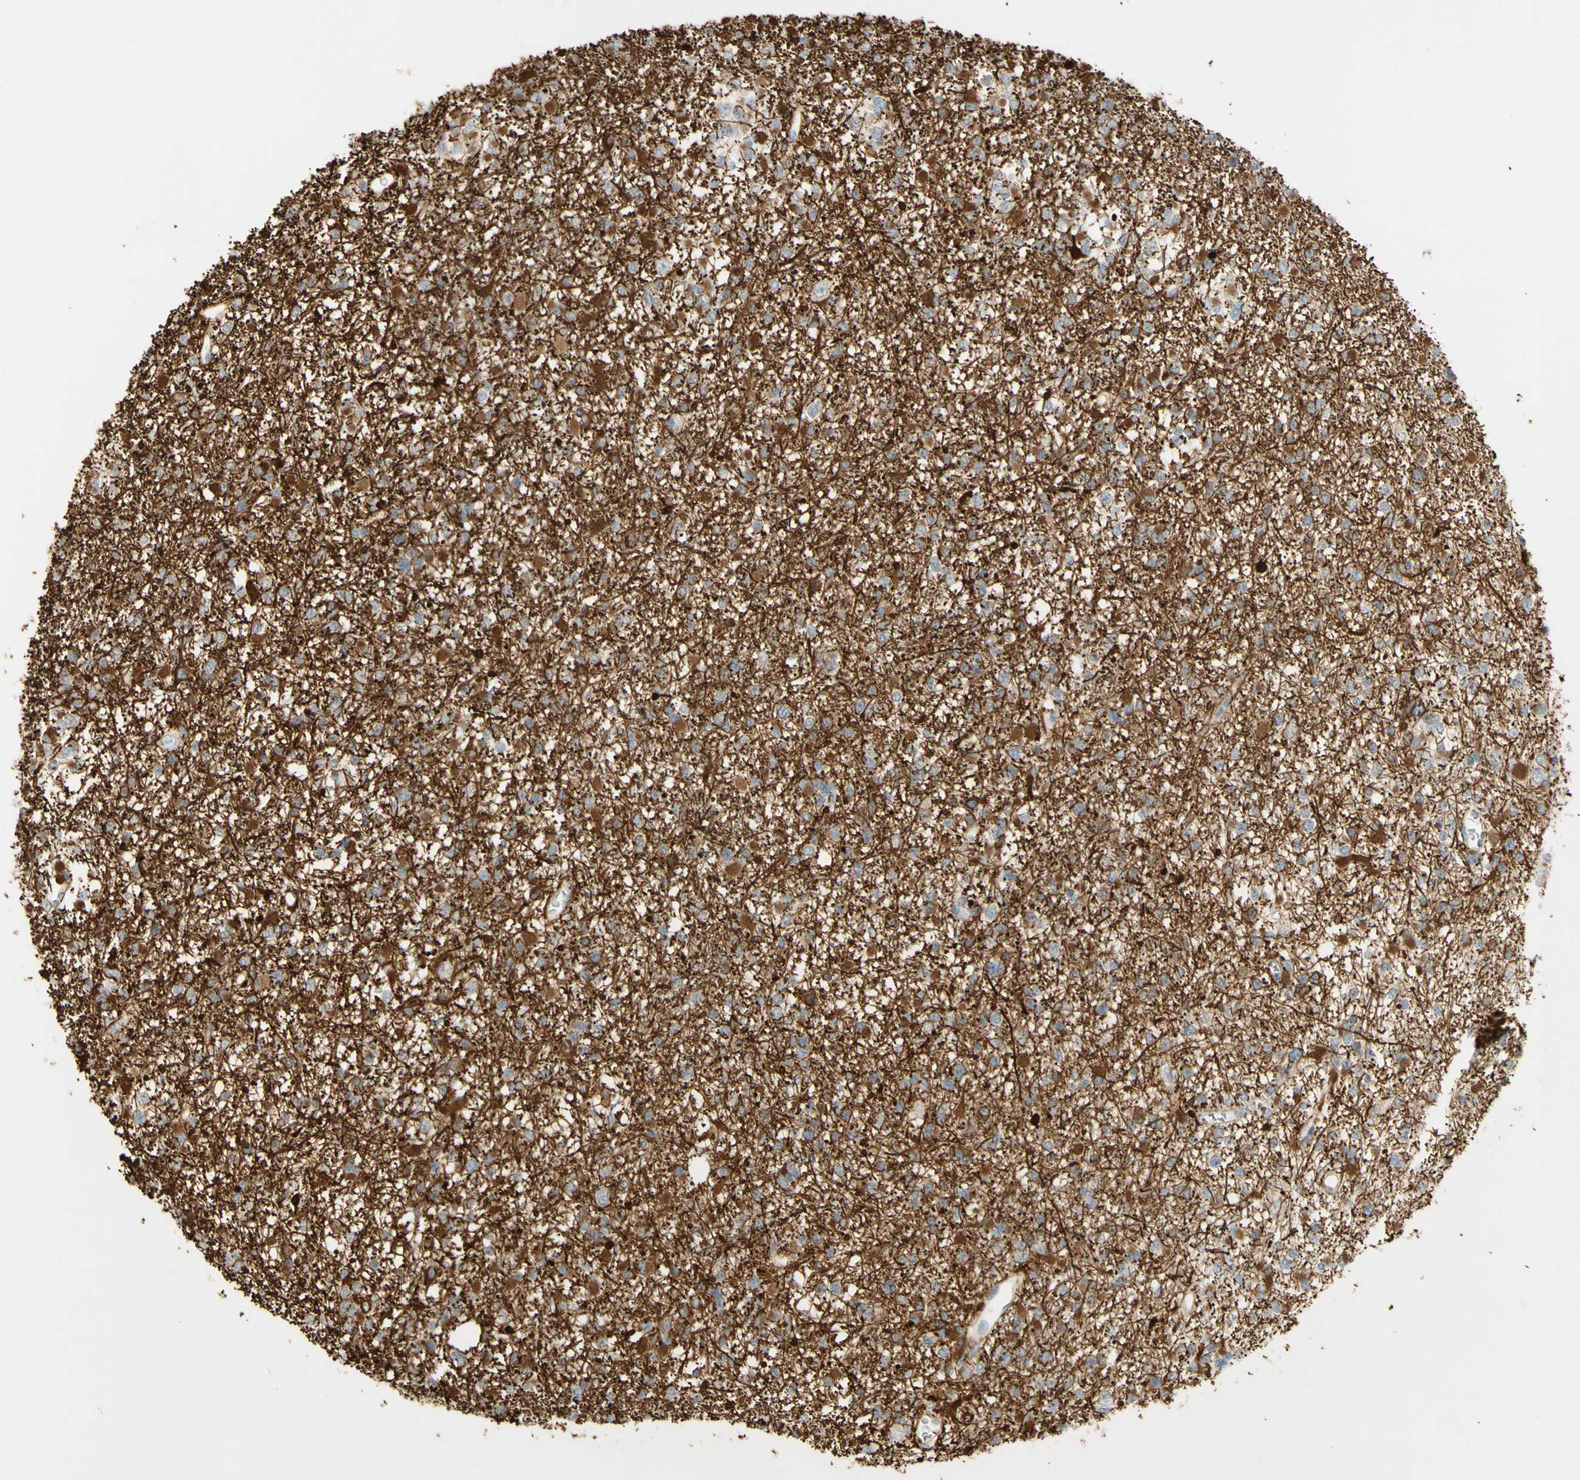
{"staining": {"intensity": "moderate", "quantity": "25%-75%", "location": "cytoplasmic/membranous"}, "tissue": "glioma", "cell_type": "Tumor cells", "image_type": "cancer", "snomed": [{"axis": "morphology", "description": "Glioma, malignant, Low grade"}, {"axis": "topography", "description": "Brain"}], "caption": "Glioma stained for a protein (brown) demonstrates moderate cytoplasmic/membranous positive staining in about 25%-75% of tumor cells.", "gene": "KIF11", "patient": {"sex": "female", "age": 22}}